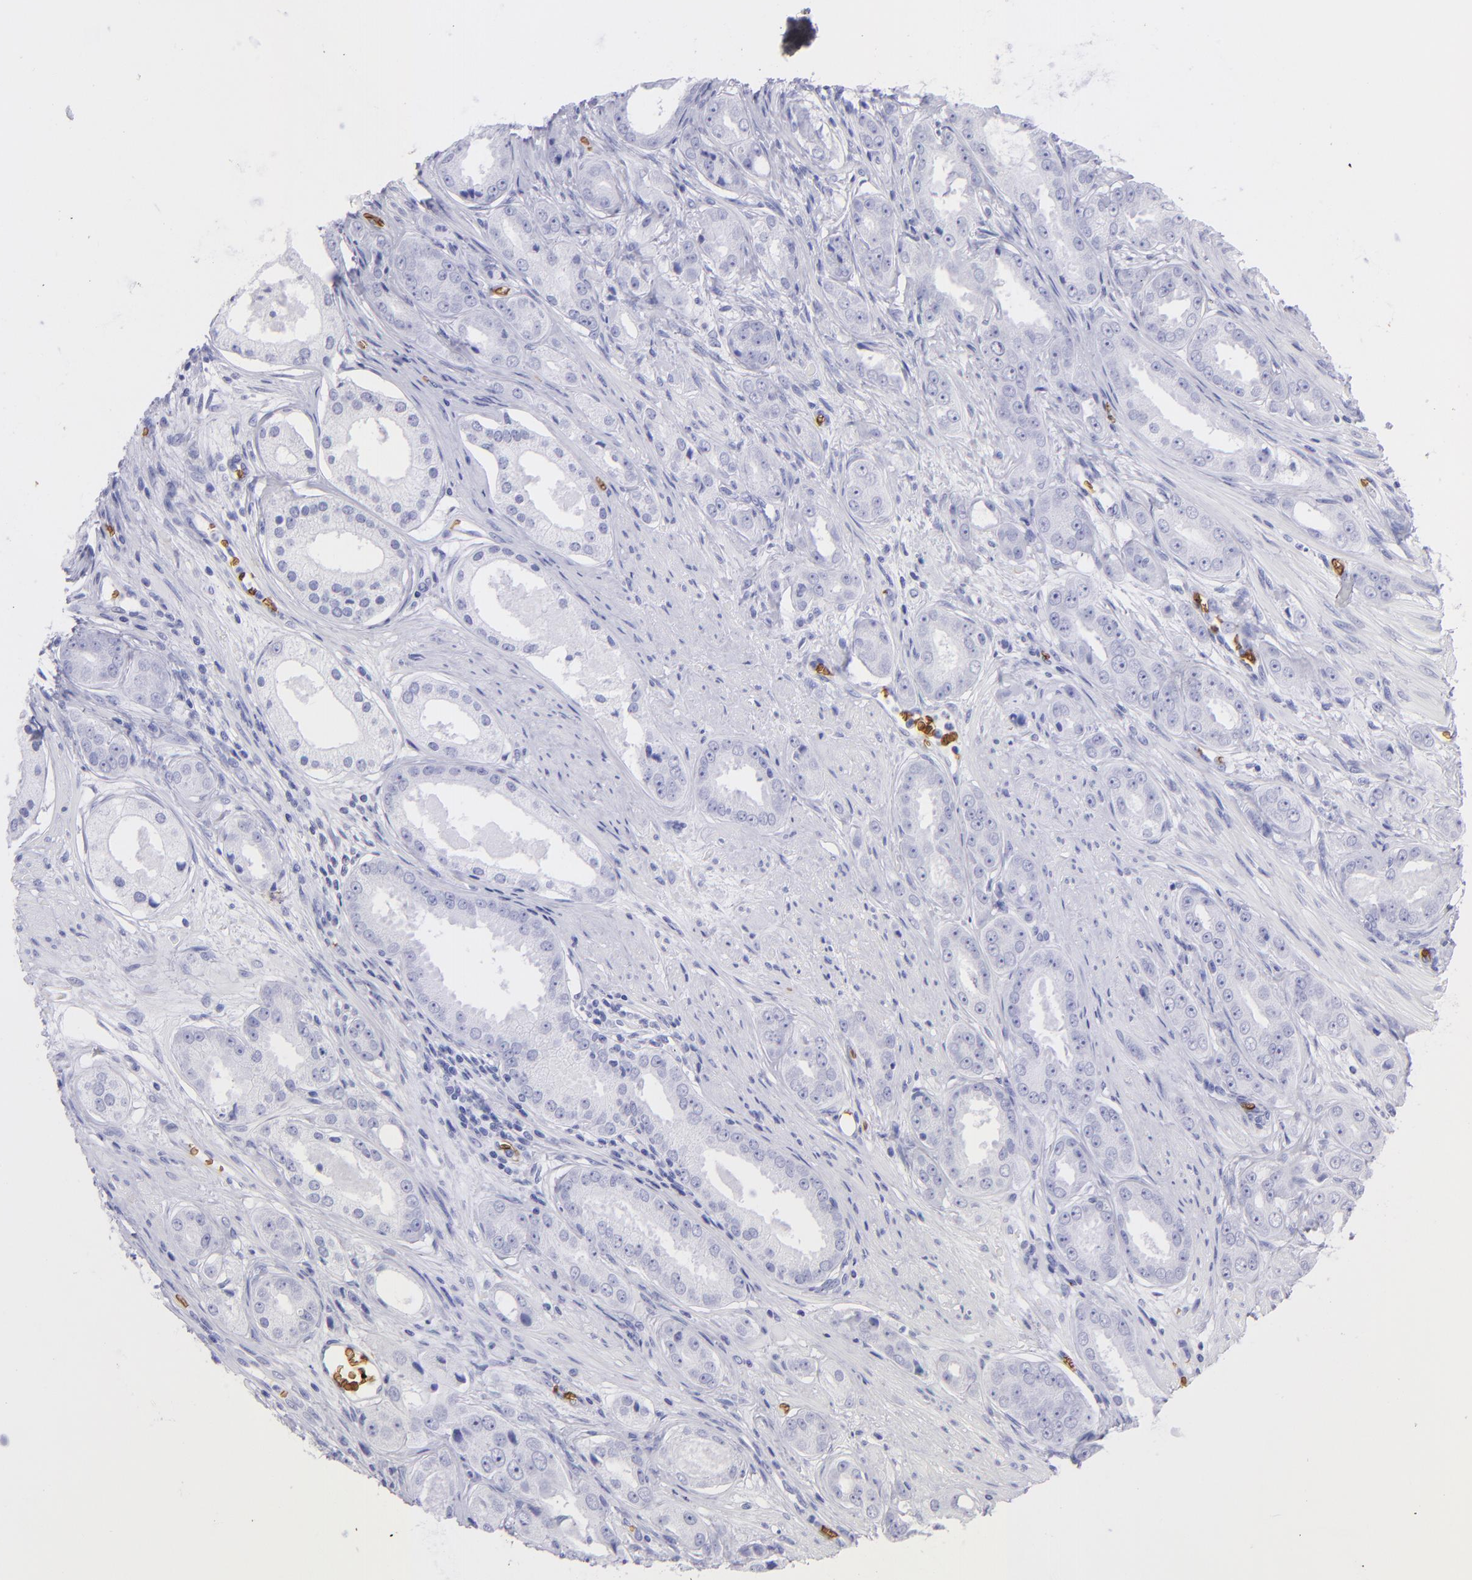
{"staining": {"intensity": "negative", "quantity": "none", "location": "none"}, "tissue": "prostate cancer", "cell_type": "Tumor cells", "image_type": "cancer", "snomed": [{"axis": "morphology", "description": "Adenocarcinoma, Medium grade"}, {"axis": "topography", "description": "Prostate"}], "caption": "Histopathology image shows no significant protein staining in tumor cells of prostate medium-grade adenocarcinoma. (DAB immunohistochemistry (IHC) with hematoxylin counter stain).", "gene": "GYPA", "patient": {"sex": "male", "age": 53}}